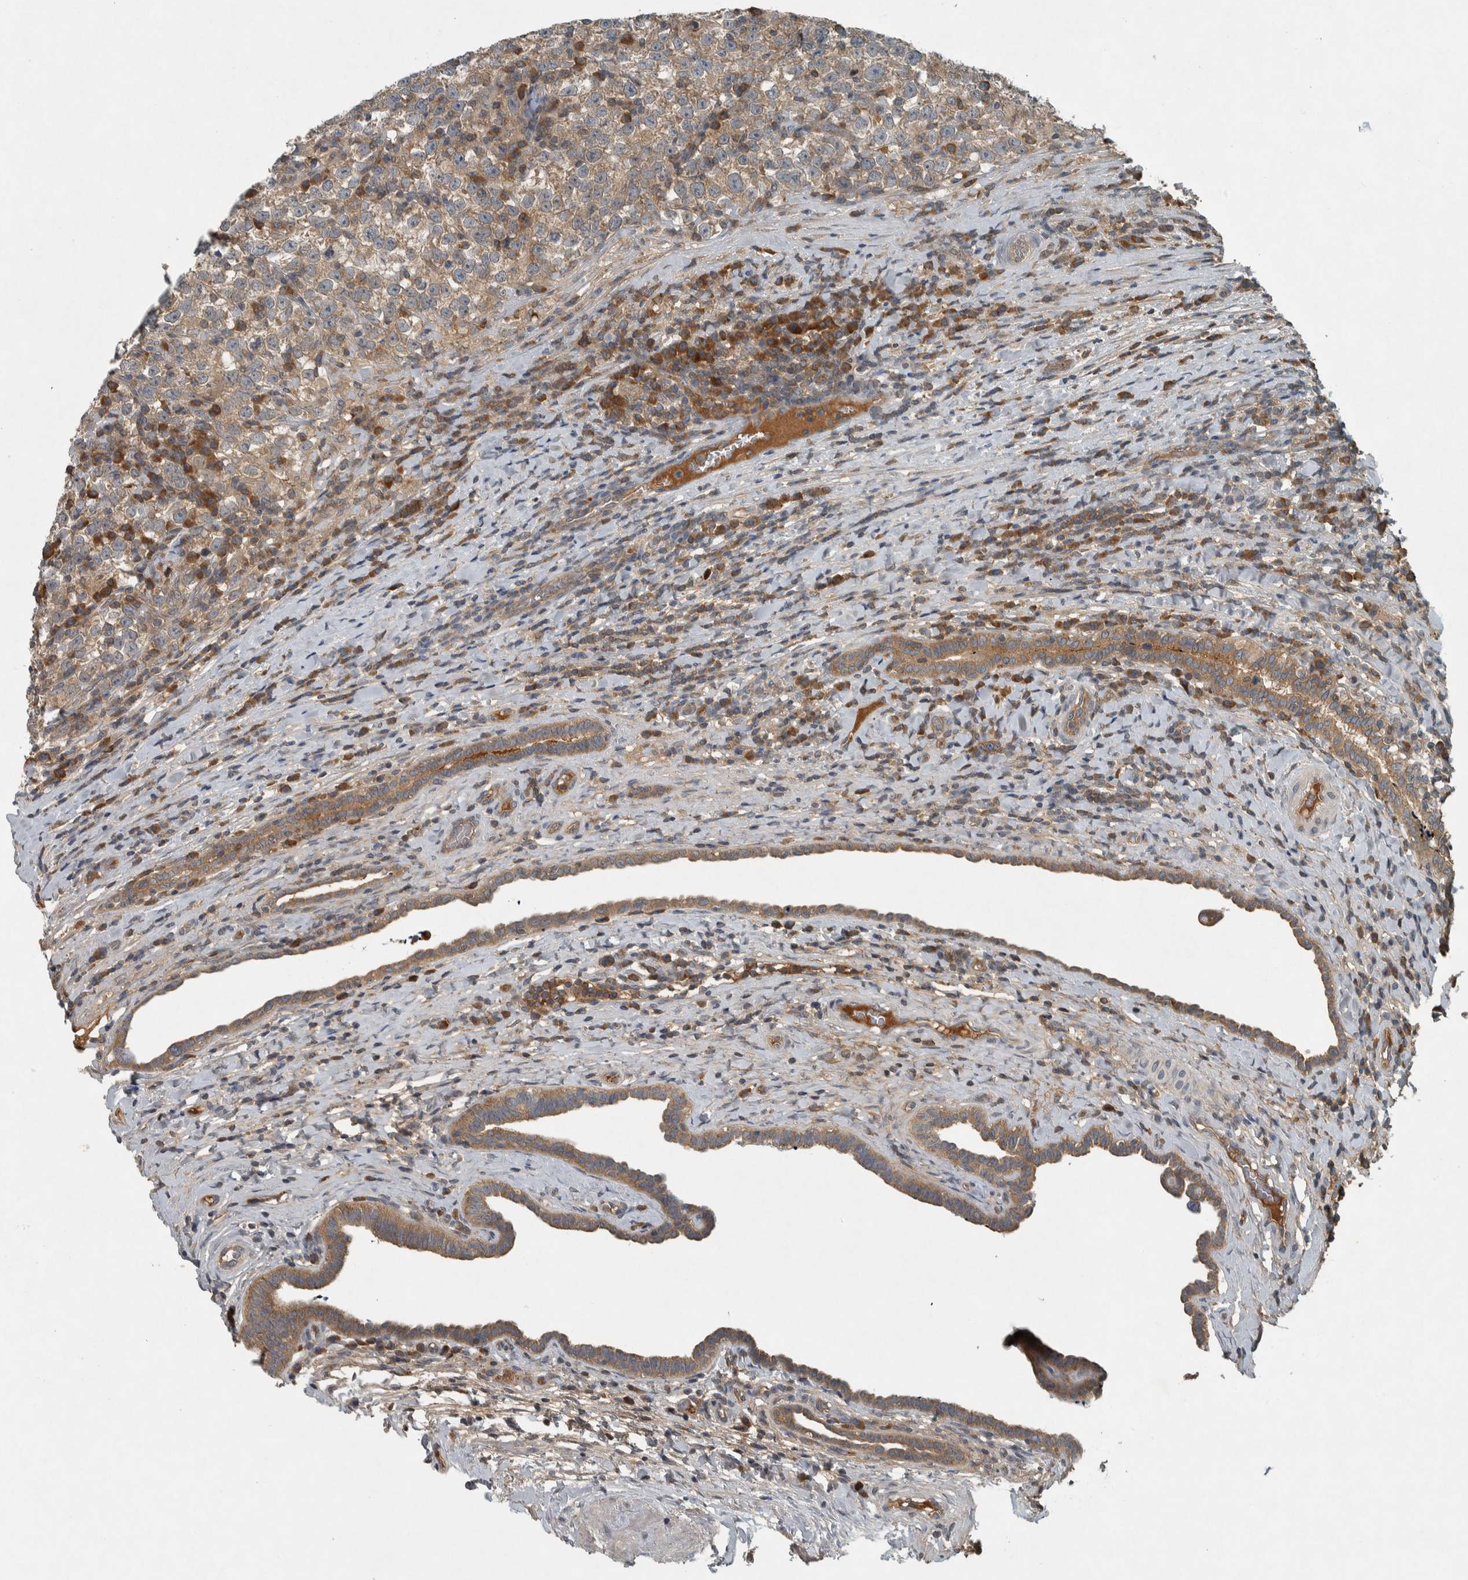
{"staining": {"intensity": "weak", "quantity": ">75%", "location": "cytoplasmic/membranous"}, "tissue": "testis cancer", "cell_type": "Tumor cells", "image_type": "cancer", "snomed": [{"axis": "morphology", "description": "Normal tissue, NOS"}, {"axis": "morphology", "description": "Seminoma, NOS"}, {"axis": "topography", "description": "Testis"}], "caption": "This is a histology image of immunohistochemistry (IHC) staining of testis seminoma, which shows weak staining in the cytoplasmic/membranous of tumor cells.", "gene": "CLCN2", "patient": {"sex": "male", "age": 43}}